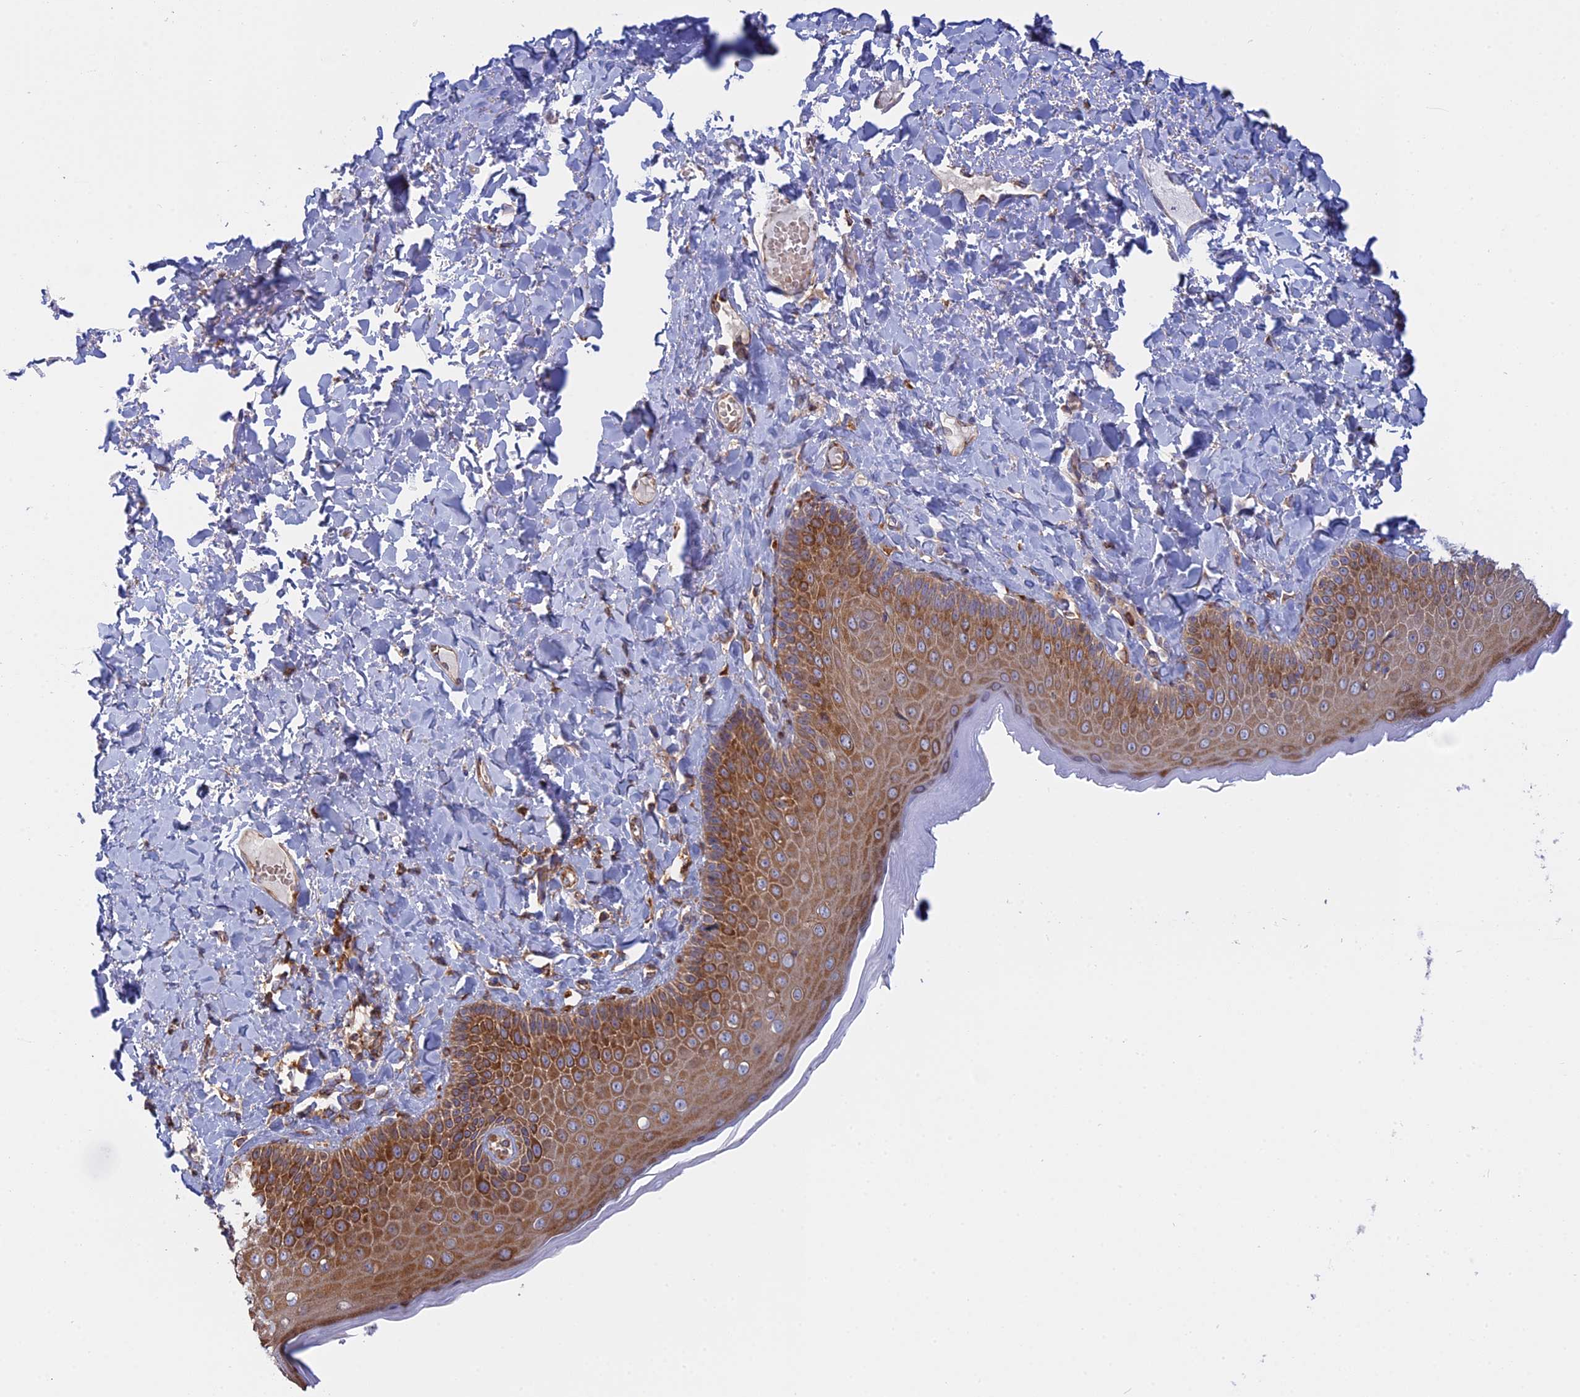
{"staining": {"intensity": "moderate", "quantity": ">75%", "location": "cytoplasmic/membranous"}, "tissue": "skin", "cell_type": "Epidermal cells", "image_type": "normal", "snomed": [{"axis": "morphology", "description": "Normal tissue, NOS"}, {"axis": "topography", "description": "Anal"}], "caption": "Immunohistochemistry (IHC) histopathology image of normal human skin stained for a protein (brown), which displays medium levels of moderate cytoplasmic/membranous positivity in about >75% of epidermal cells.", "gene": "GMIP", "patient": {"sex": "male", "age": 69}}